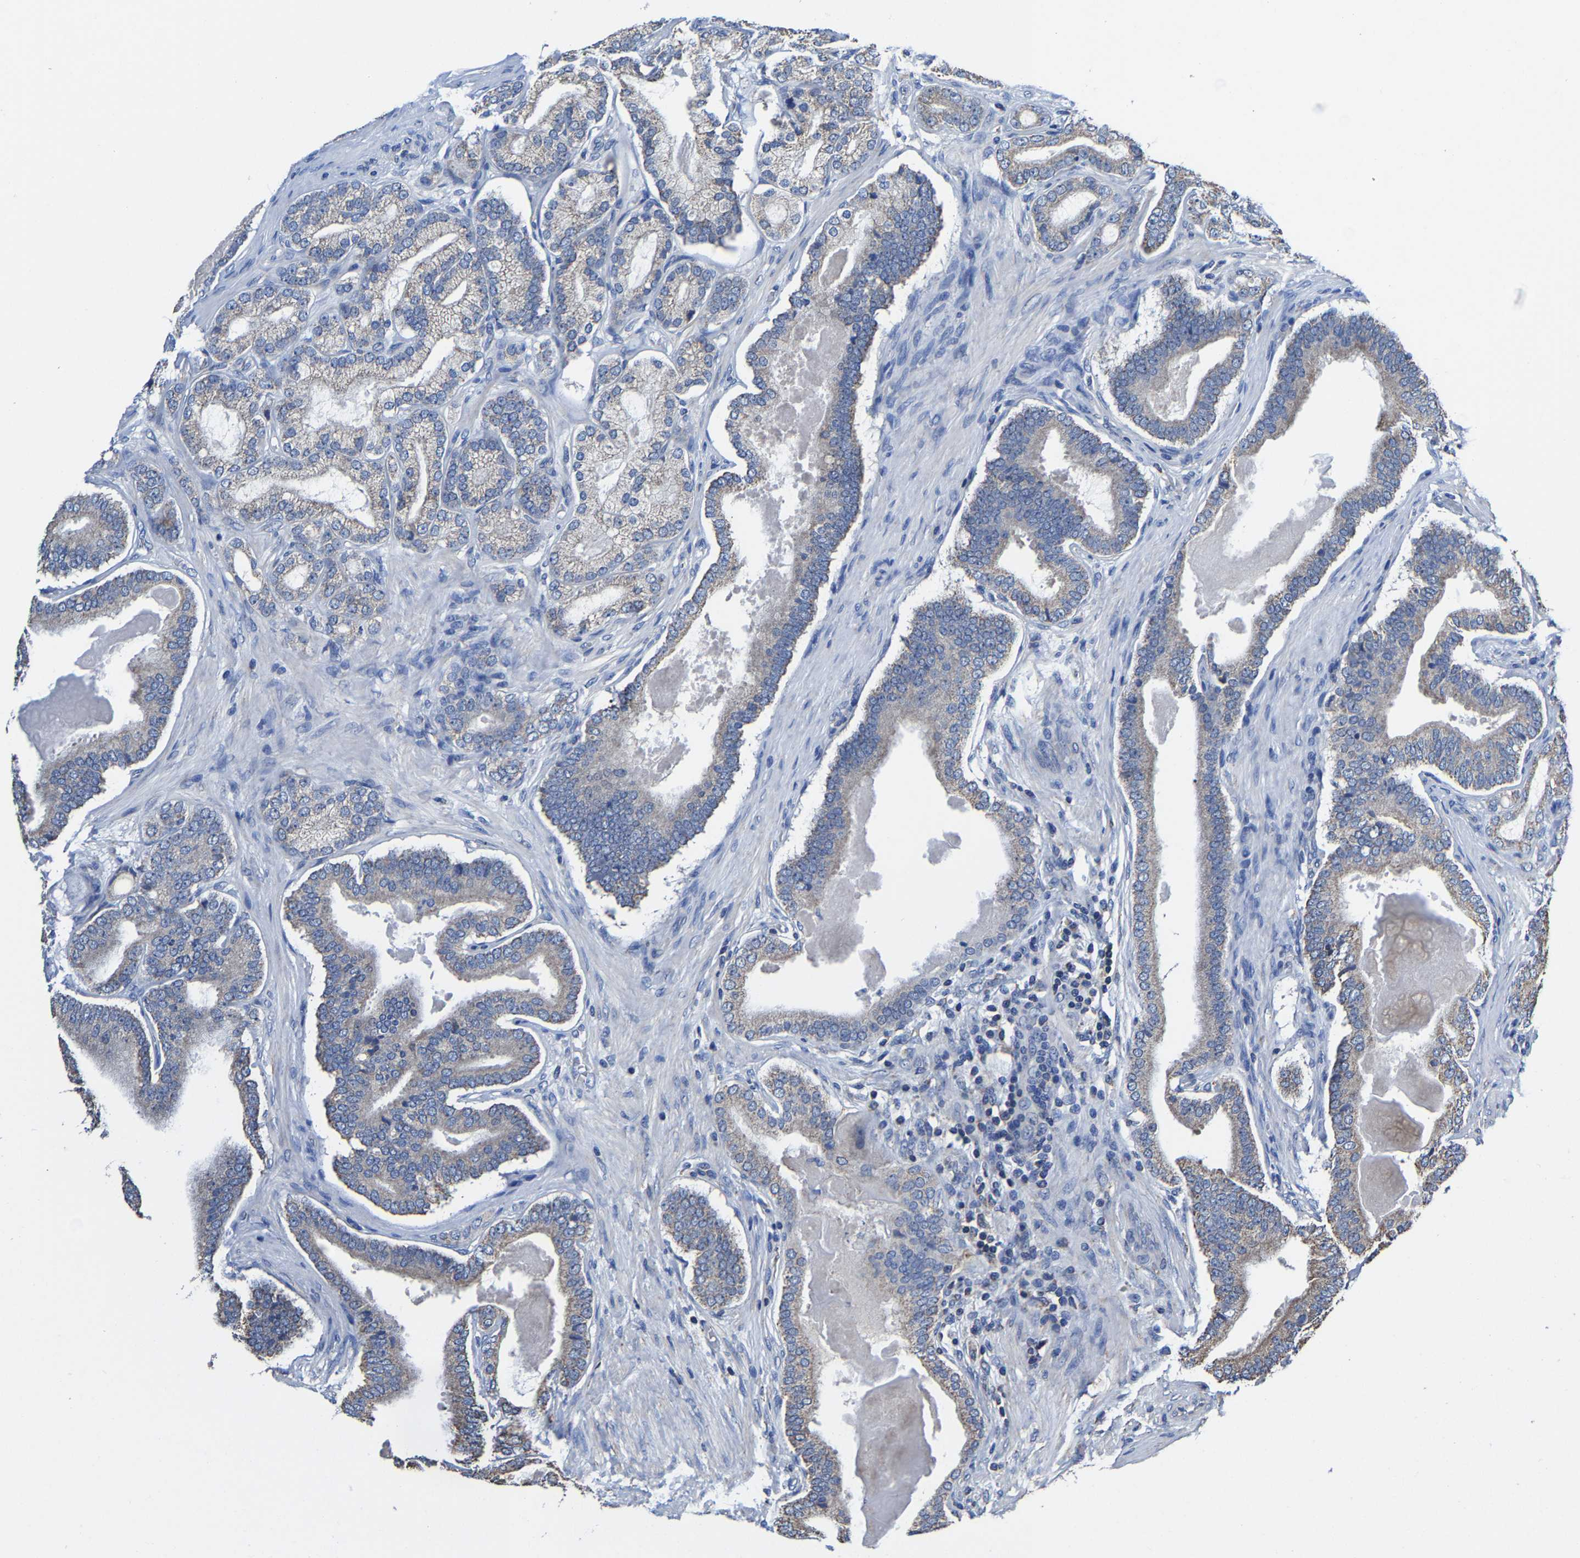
{"staining": {"intensity": "weak", "quantity": "25%-75%", "location": "cytoplasmic/membranous"}, "tissue": "prostate cancer", "cell_type": "Tumor cells", "image_type": "cancer", "snomed": [{"axis": "morphology", "description": "Adenocarcinoma, High grade"}, {"axis": "topography", "description": "Prostate"}], "caption": "The image demonstrates immunohistochemical staining of prostate cancer. There is weak cytoplasmic/membranous positivity is identified in about 25%-75% of tumor cells. The staining was performed using DAB (3,3'-diaminobenzidine) to visualize the protein expression in brown, while the nuclei were stained in blue with hematoxylin (Magnification: 20x).", "gene": "ZCCHC7", "patient": {"sex": "male", "age": 60}}